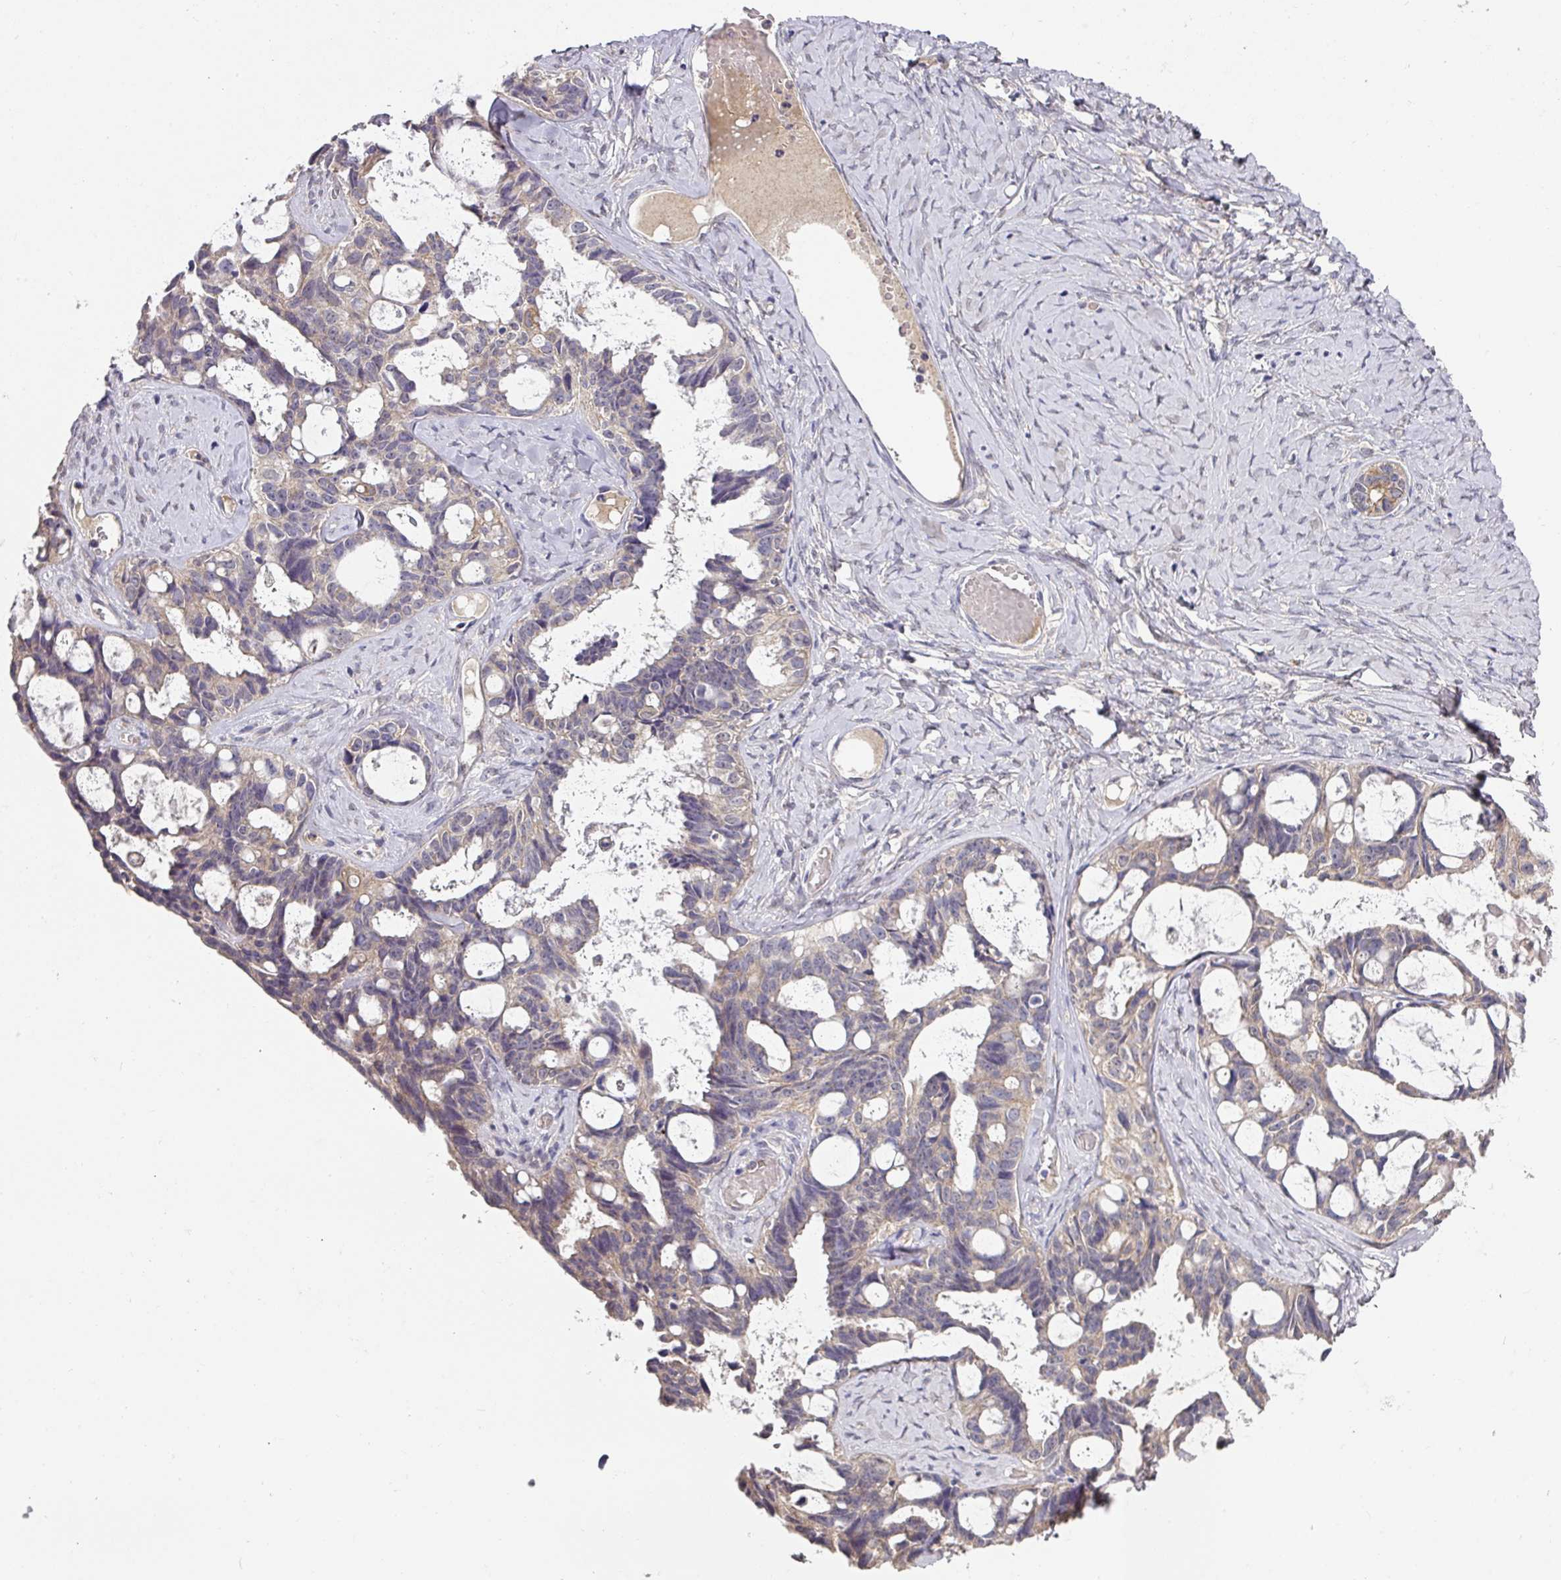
{"staining": {"intensity": "weak", "quantity": "25%-75%", "location": "cytoplasmic/membranous"}, "tissue": "ovarian cancer", "cell_type": "Tumor cells", "image_type": "cancer", "snomed": [{"axis": "morphology", "description": "Cystadenocarcinoma, serous, NOS"}, {"axis": "topography", "description": "Ovary"}], "caption": "DAB immunohistochemical staining of human serous cystadenocarcinoma (ovarian) demonstrates weak cytoplasmic/membranous protein expression in about 25%-75% of tumor cells.", "gene": "EXTL3", "patient": {"sex": "female", "age": 69}}